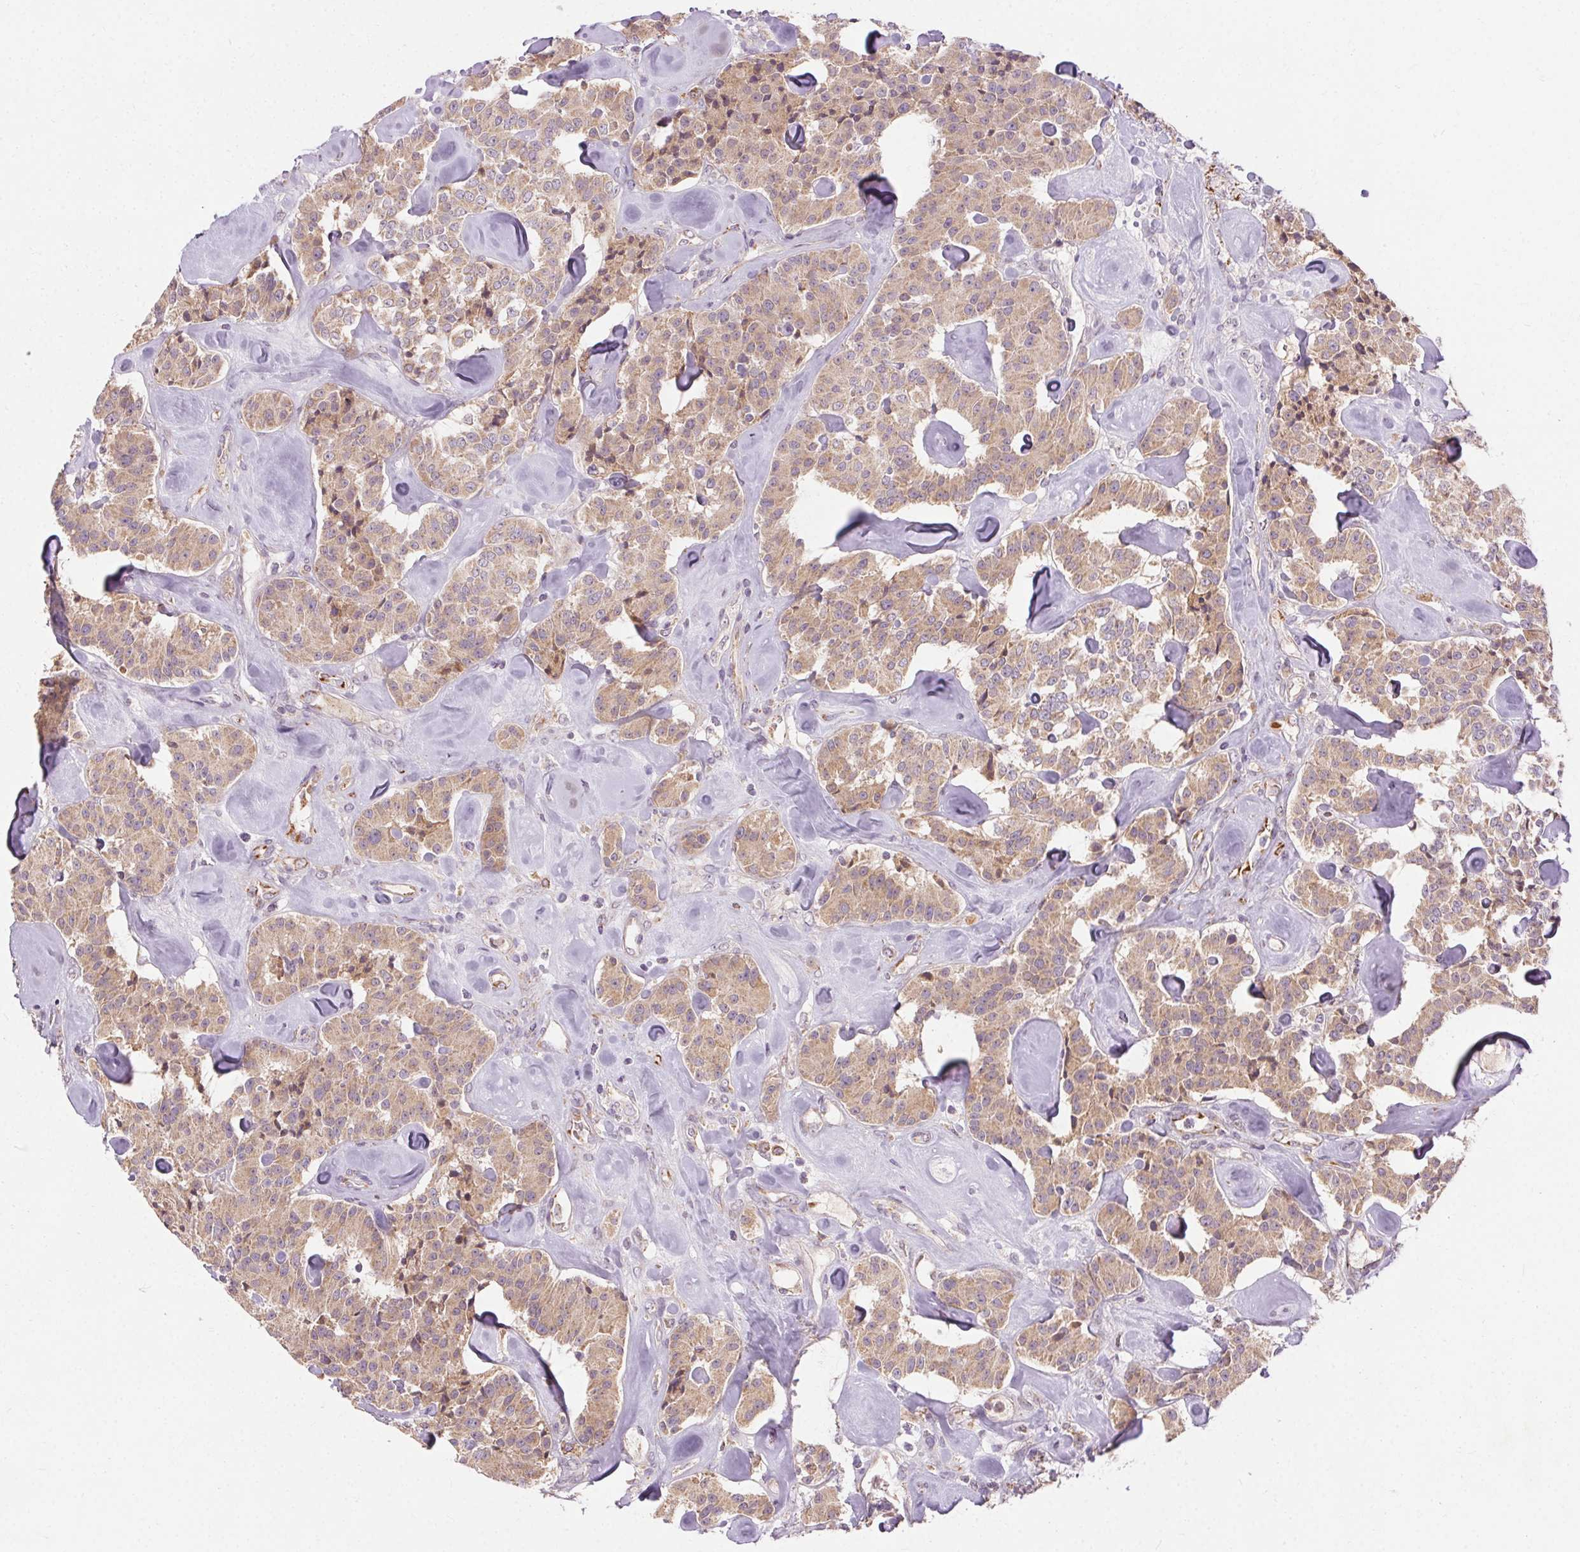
{"staining": {"intensity": "weak", "quantity": ">75%", "location": "cytoplasmic/membranous"}, "tissue": "carcinoid", "cell_type": "Tumor cells", "image_type": "cancer", "snomed": [{"axis": "morphology", "description": "Carcinoid, malignant, NOS"}, {"axis": "topography", "description": "Pancreas"}], "caption": "Human carcinoid stained with a brown dye displays weak cytoplasmic/membranous positive staining in about >75% of tumor cells.", "gene": "REP15", "patient": {"sex": "male", "age": 41}}